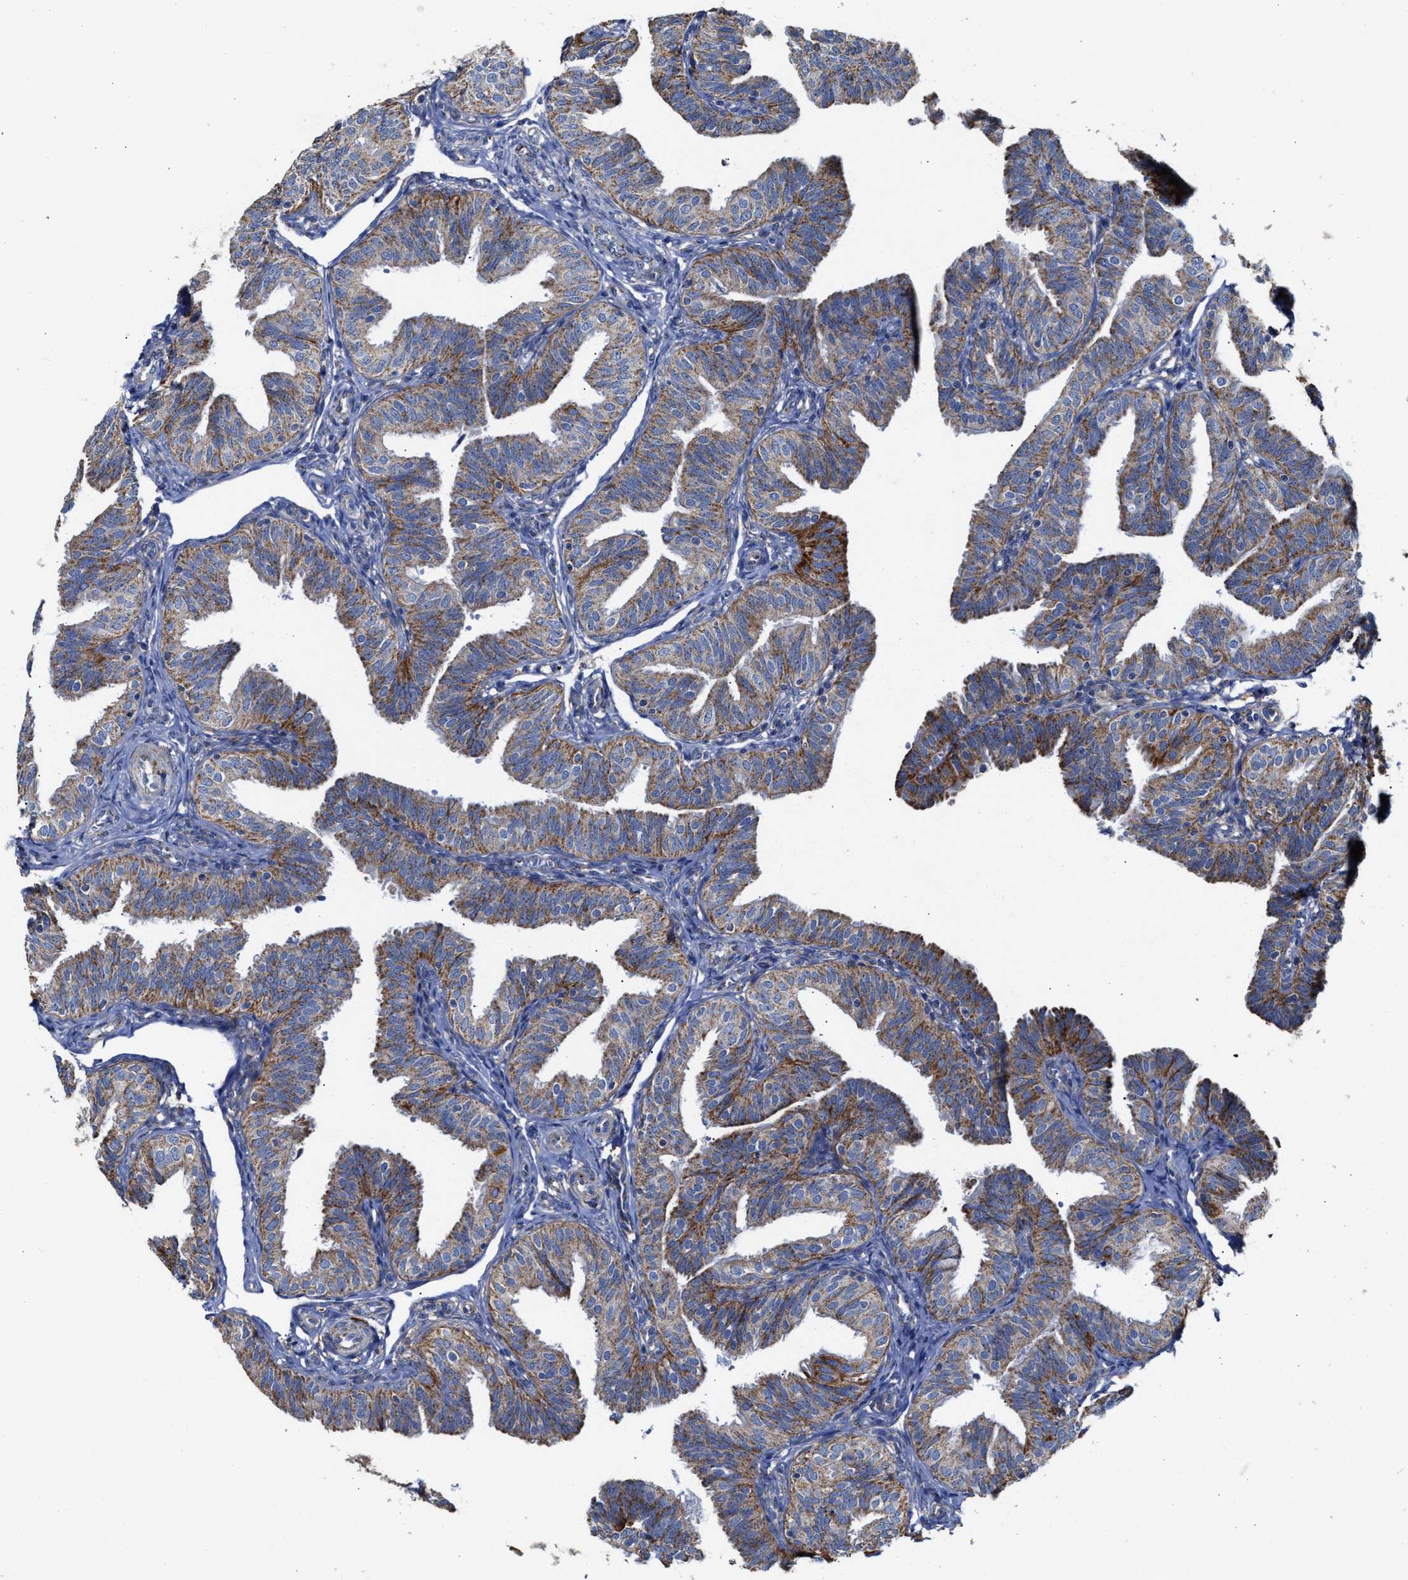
{"staining": {"intensity": "moderate", "quantity": ">75%", "location": "cytoplasmic/membranous"}, "tissue": "fallopian tube", "cell_type": "Glandular cells", "image_type": "normal", "snomed": [{"axis": "morphology", "description": "Normal tissue, NOS"}, {"axis": "topography", "description": "Fallopian tube"}], "caption": "A micrograph of human fallopian tube stained for a protein reveals moderate cytoplasmic/membranous brown staining in glandular cells. The staining is performed using DAB brown chromogen to label protein expression. The nuclei are counter-stained blue using hematoxylin.", "gene": "MECR", "patient": {"sex": "female", "age": 35}}